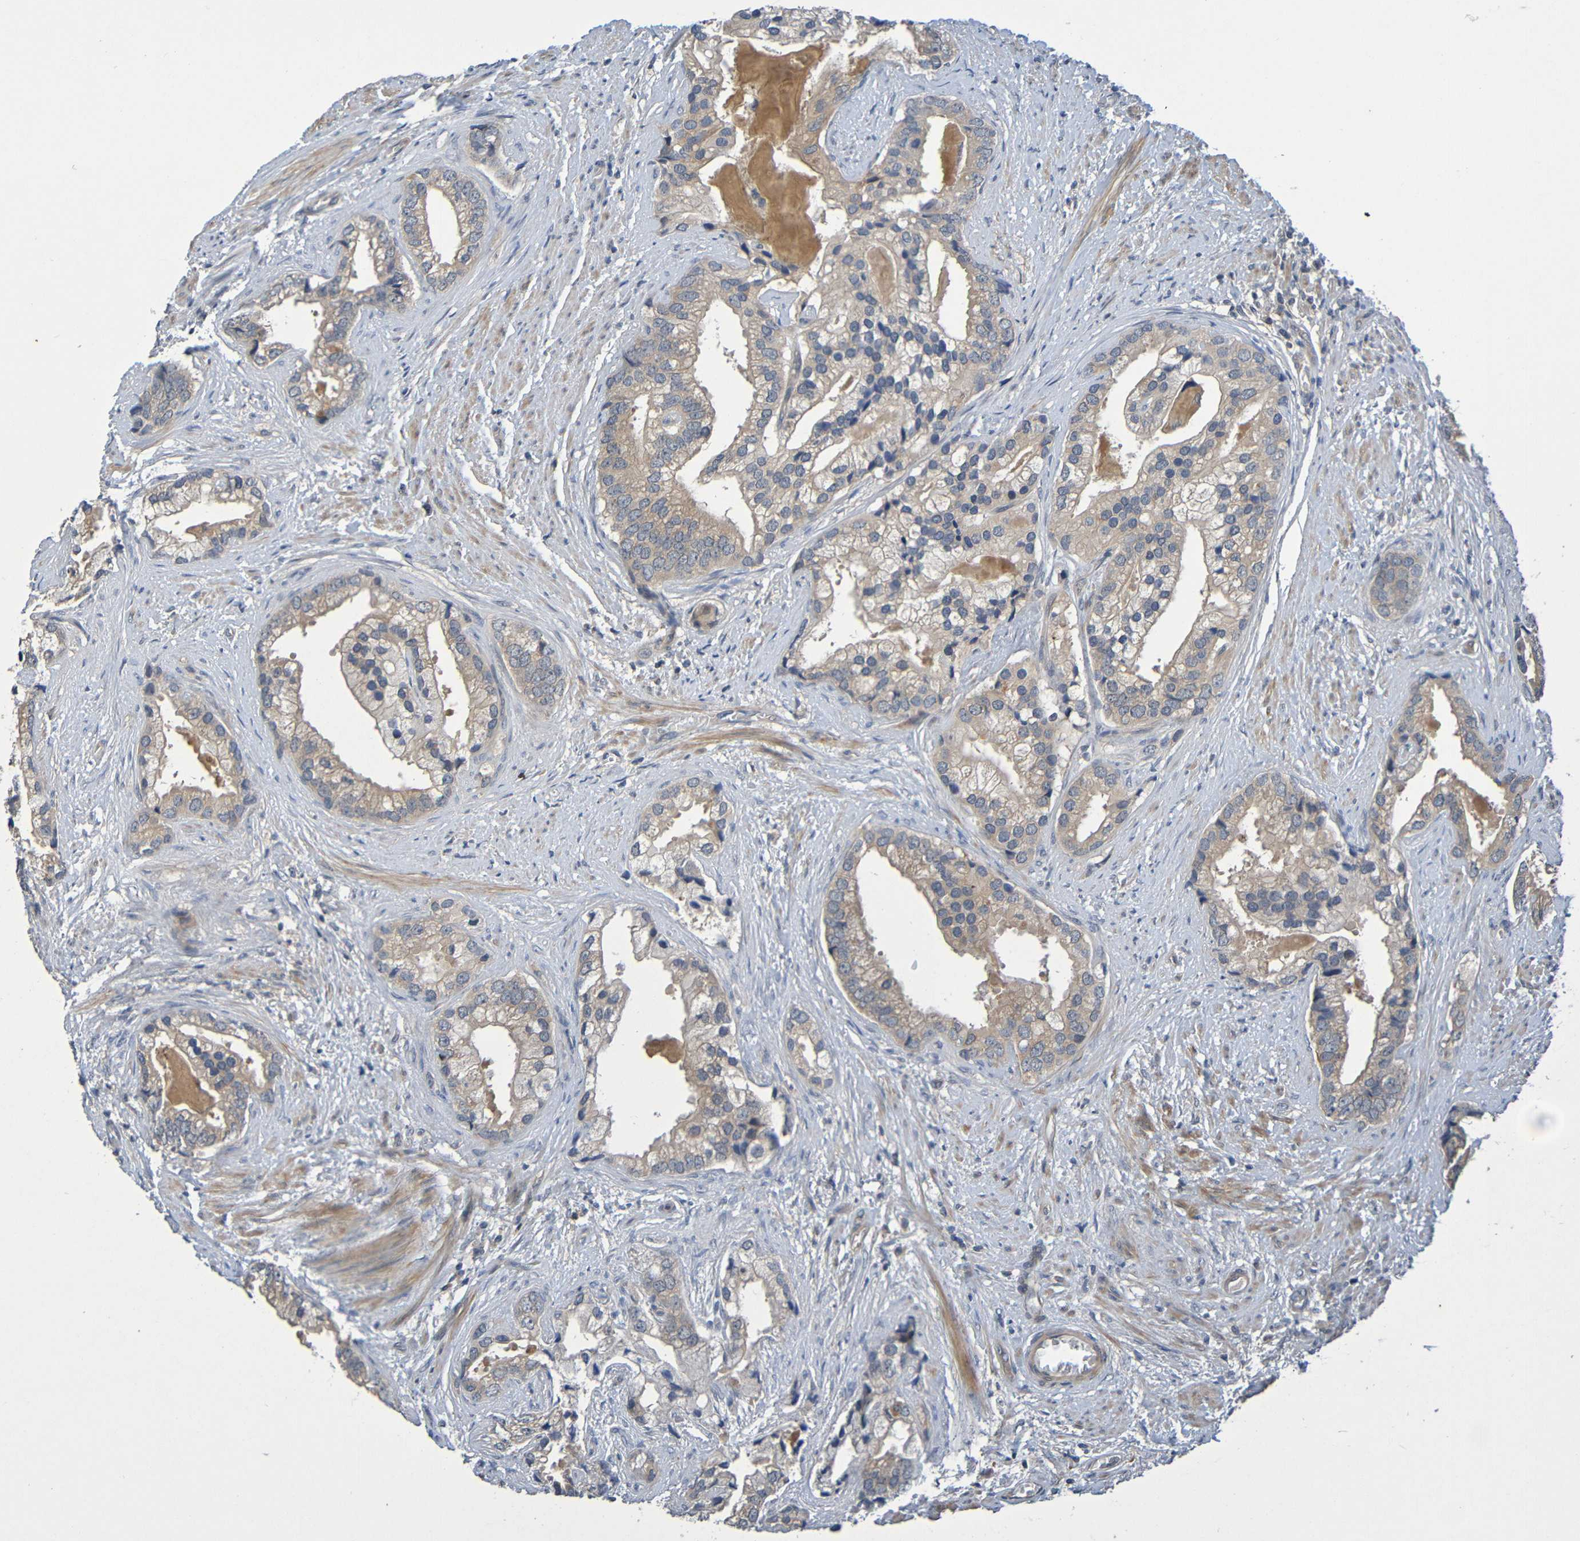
{"staining": {"intensity": "weak", "quantity": ">75%", "location": "cytoplasmic/membranous"}, "tissue": "prostate cancer", "cell_type": "Tumor cells", "image_type": "cancer", "snomed": [{"axis": "morphology", "description": "Adenocarcinoma, Low grade"}, {"axis": "topography", "description": "Prostate"}], "caption": "A brown stain highlights weak cytoplasmic/membranous positivity of a protein in prostate cancer (adenocarcinoma (low-grade)) tumor cells. The staining was performed using DAB, with brown indicating positive protein expression. Nuclei are stained blue with hematoxylin.", "gene": "CYP4F2", "patient": {"sex": "male", "age": 71}}